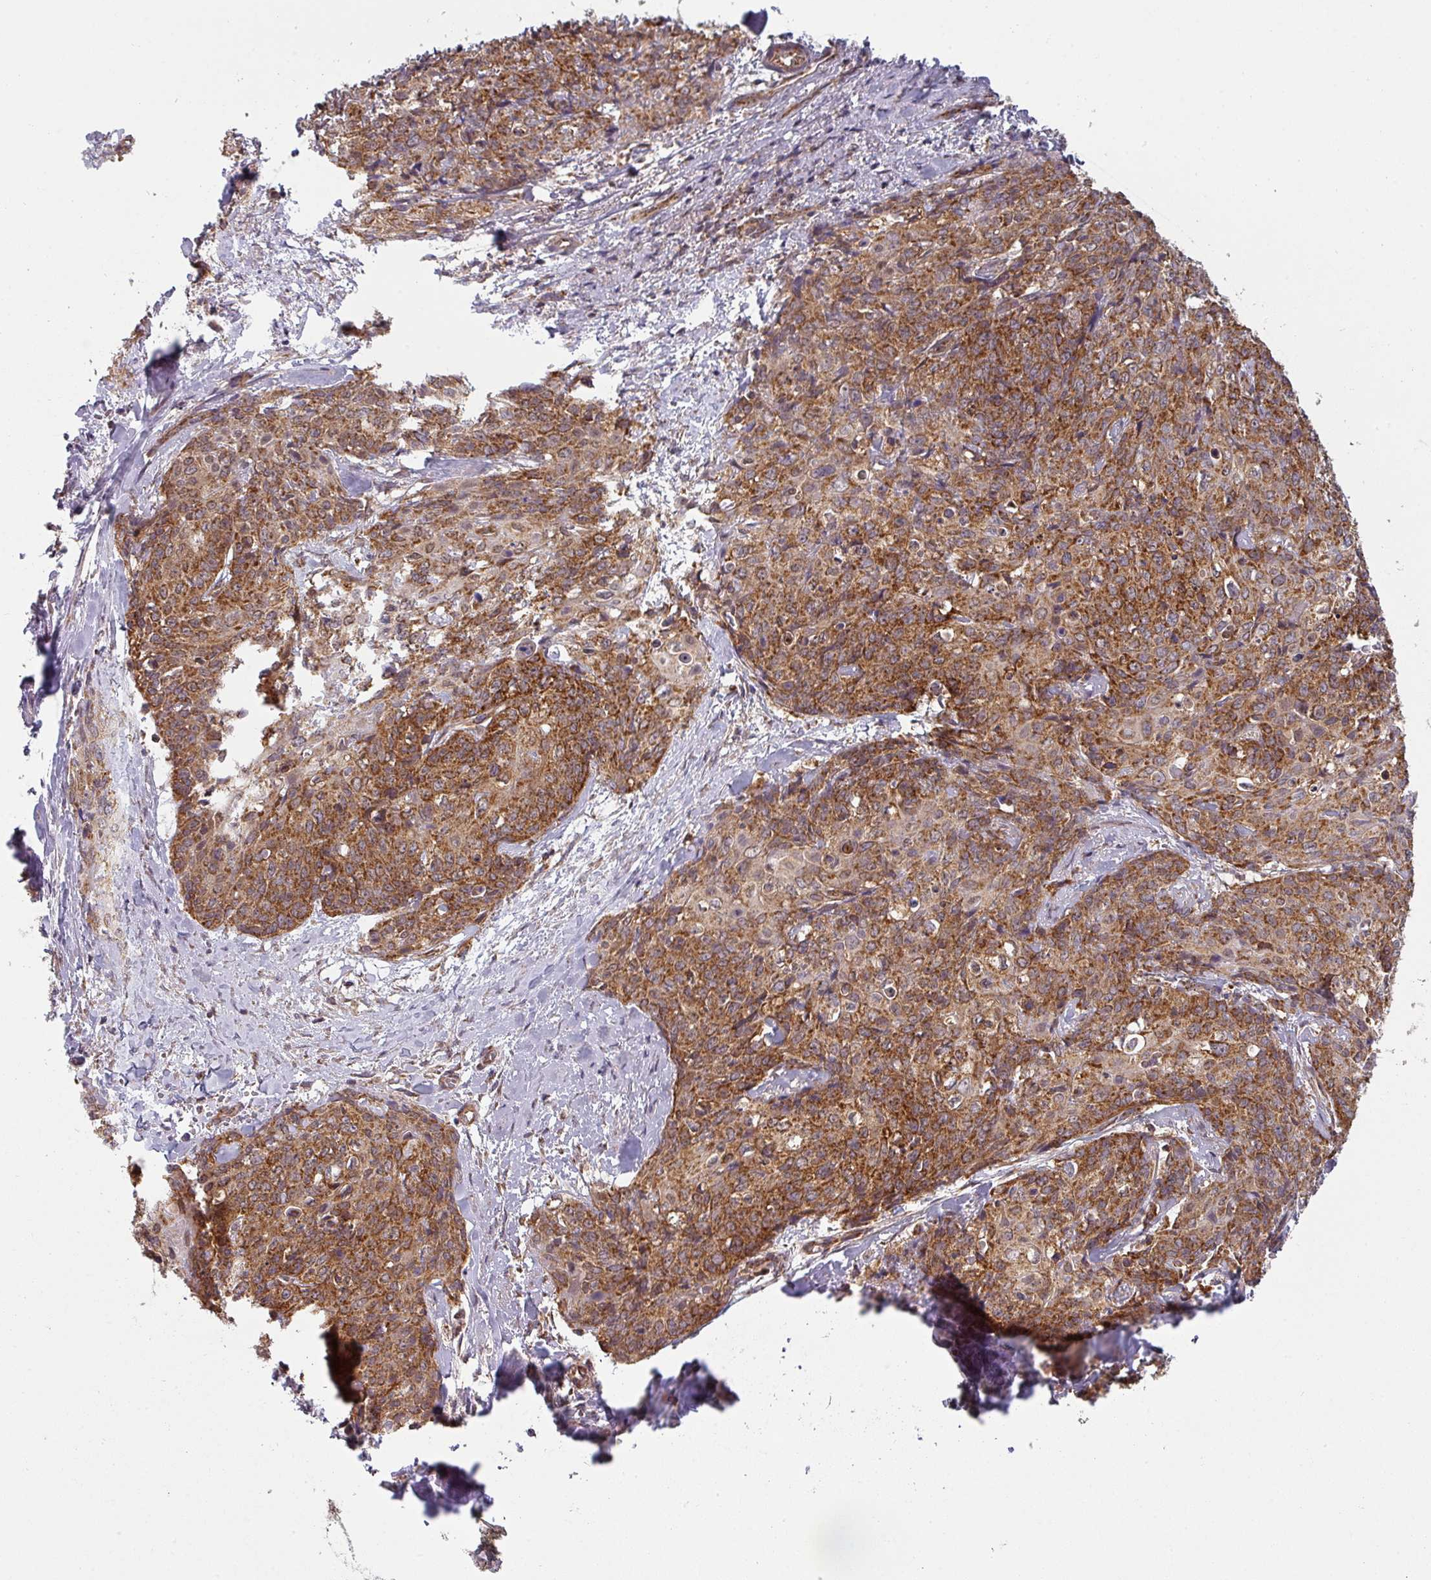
{"staining": {"intensity": "strong", "quantity": ">75%", "location": "cytoplasmic/membranous"}, "tissue": "skin cancer", "cell_type": "Tumor cells", "image_type": "cancer", "snomed": [{"axis": "morphology", "description": "Squamous cell carcinoma, NOS"}, {"axis": "topography", "description": "Skin"}, {"axis": "topography", "description": "Vulva"}], "caption": "Strong cytoplasmic/membranous positivity for a protein is identified in approximately >75% of tumor cells of squamous cell carcinoma (skin) using immunohistochemistry (IHC).", "gene": "MRPS16", "patient": {"sex": "female", "age": 85}}